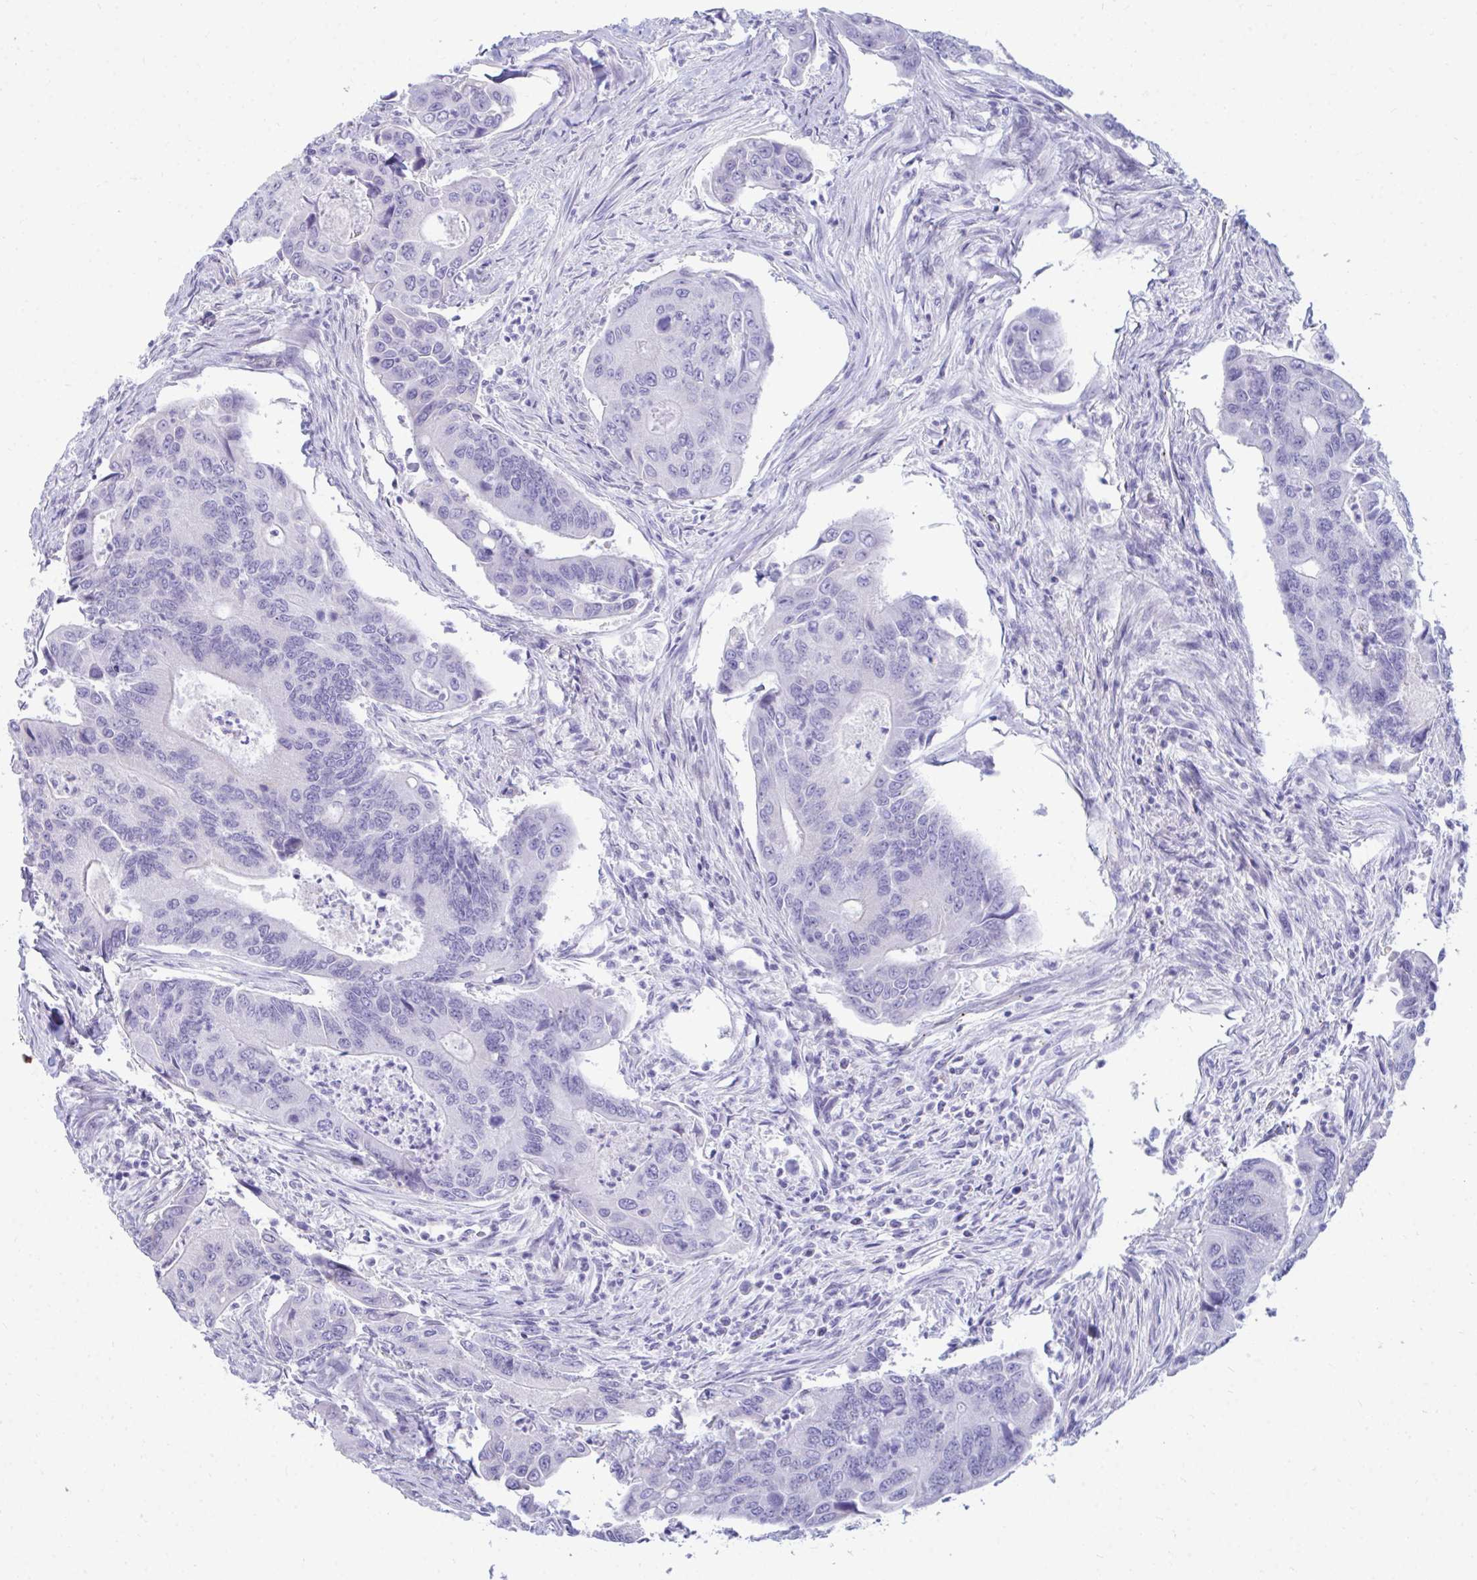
{"staining": {"intensity": "negative", "quantity": "none", "location": "none"}, "tissue": "colorectal cancer", "cell_type": "Tumor cells", "image_type": "cancer", "snomed": [{"axis": "morphology", "description": "Adenocarcinoma, NOS"}, {"axis": "topography", "description": "Colon"}], "caption": "Adenocarcinoma (colorectal) was stained to show a protein in brown. There is no significant staining in tumor cells.", "gene": "UBL3", "patient": {"sex": "female", "age": 67}}